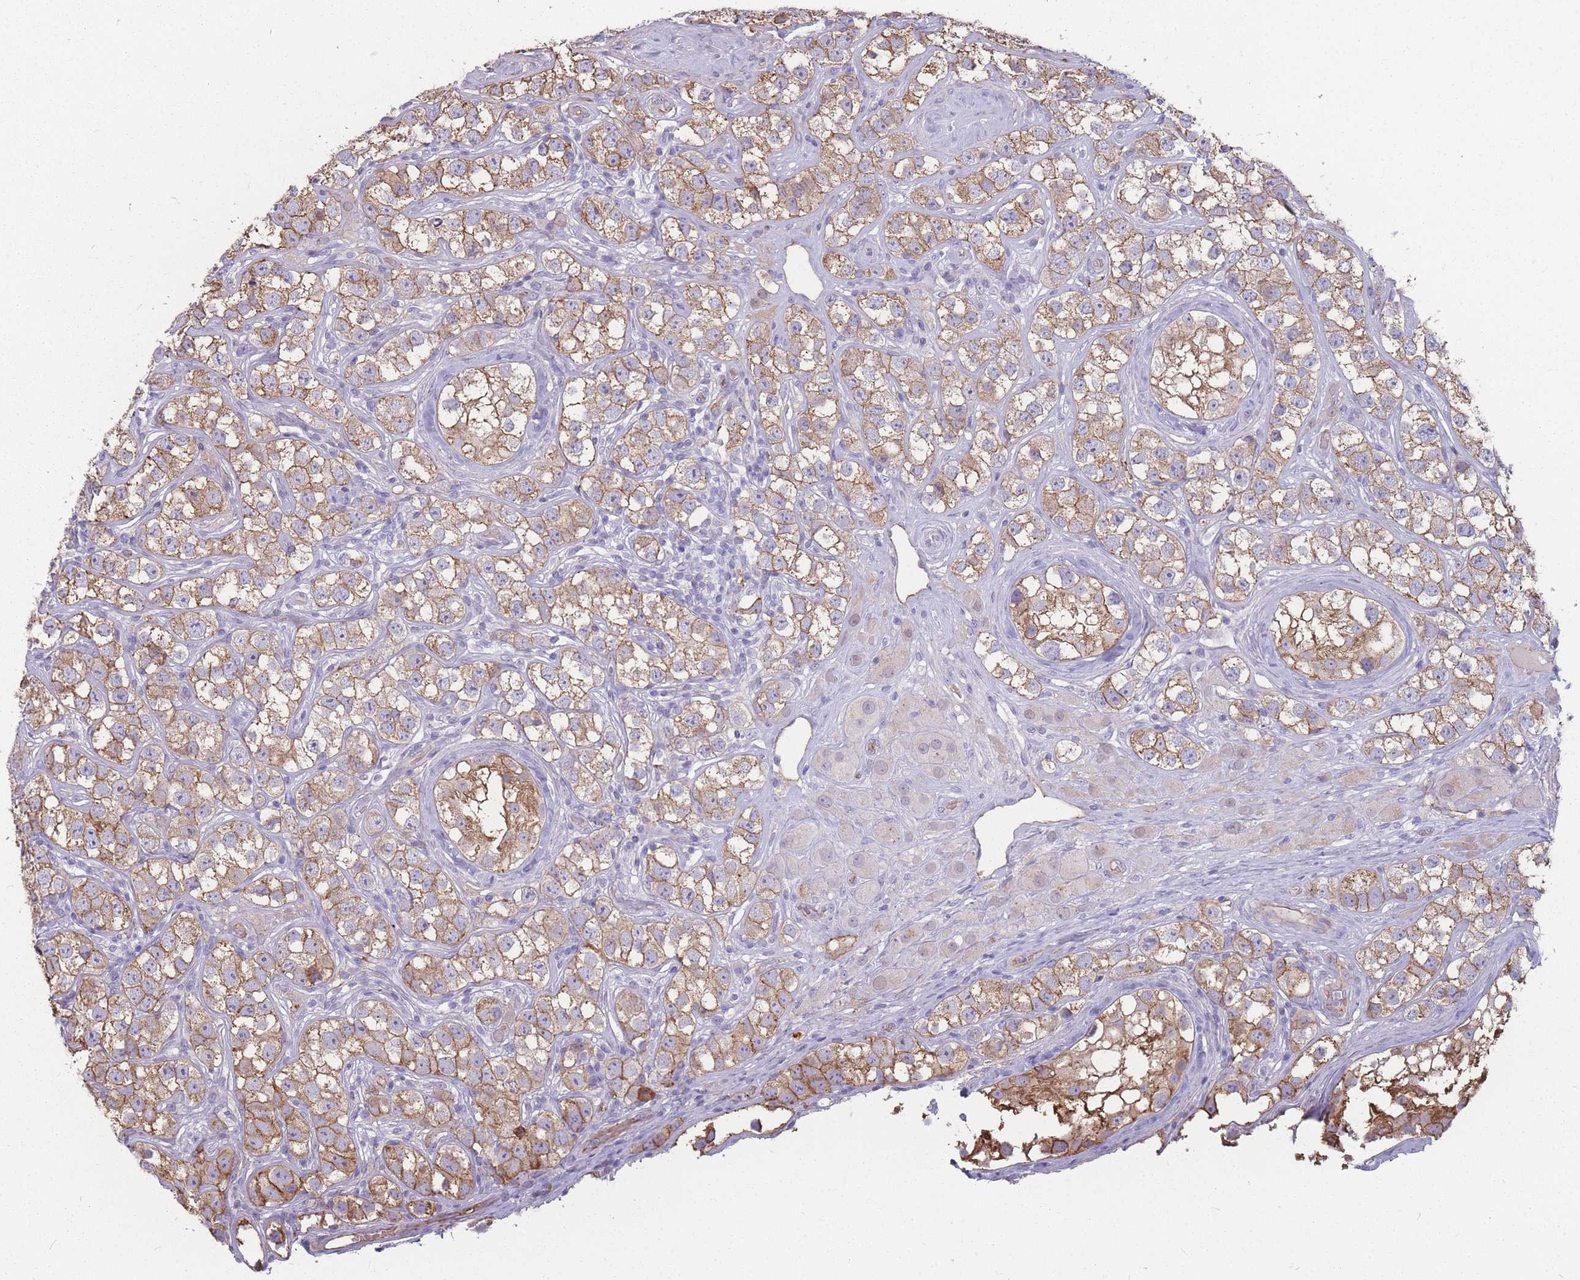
{"staining": {"intensity": "moderate", "quantity": ">75%", "location": "cytoplasmic/membranous"}, "tissue": "testis cancer", "cell_type": "Tumor cells", "image_type": "cancer", "snomed": [{"axis": "morphology", "description": "Seminoma, NOS"}, {"axis": "topography", "description": "Testis"}], "caption": "Tumor cells show medium levels of moderate cytoplasmic/membranous positivity in approximately >75% of cells in testis cancer.", "gene": "GNA11", "patient": {"sex": "male", "age": 28}}